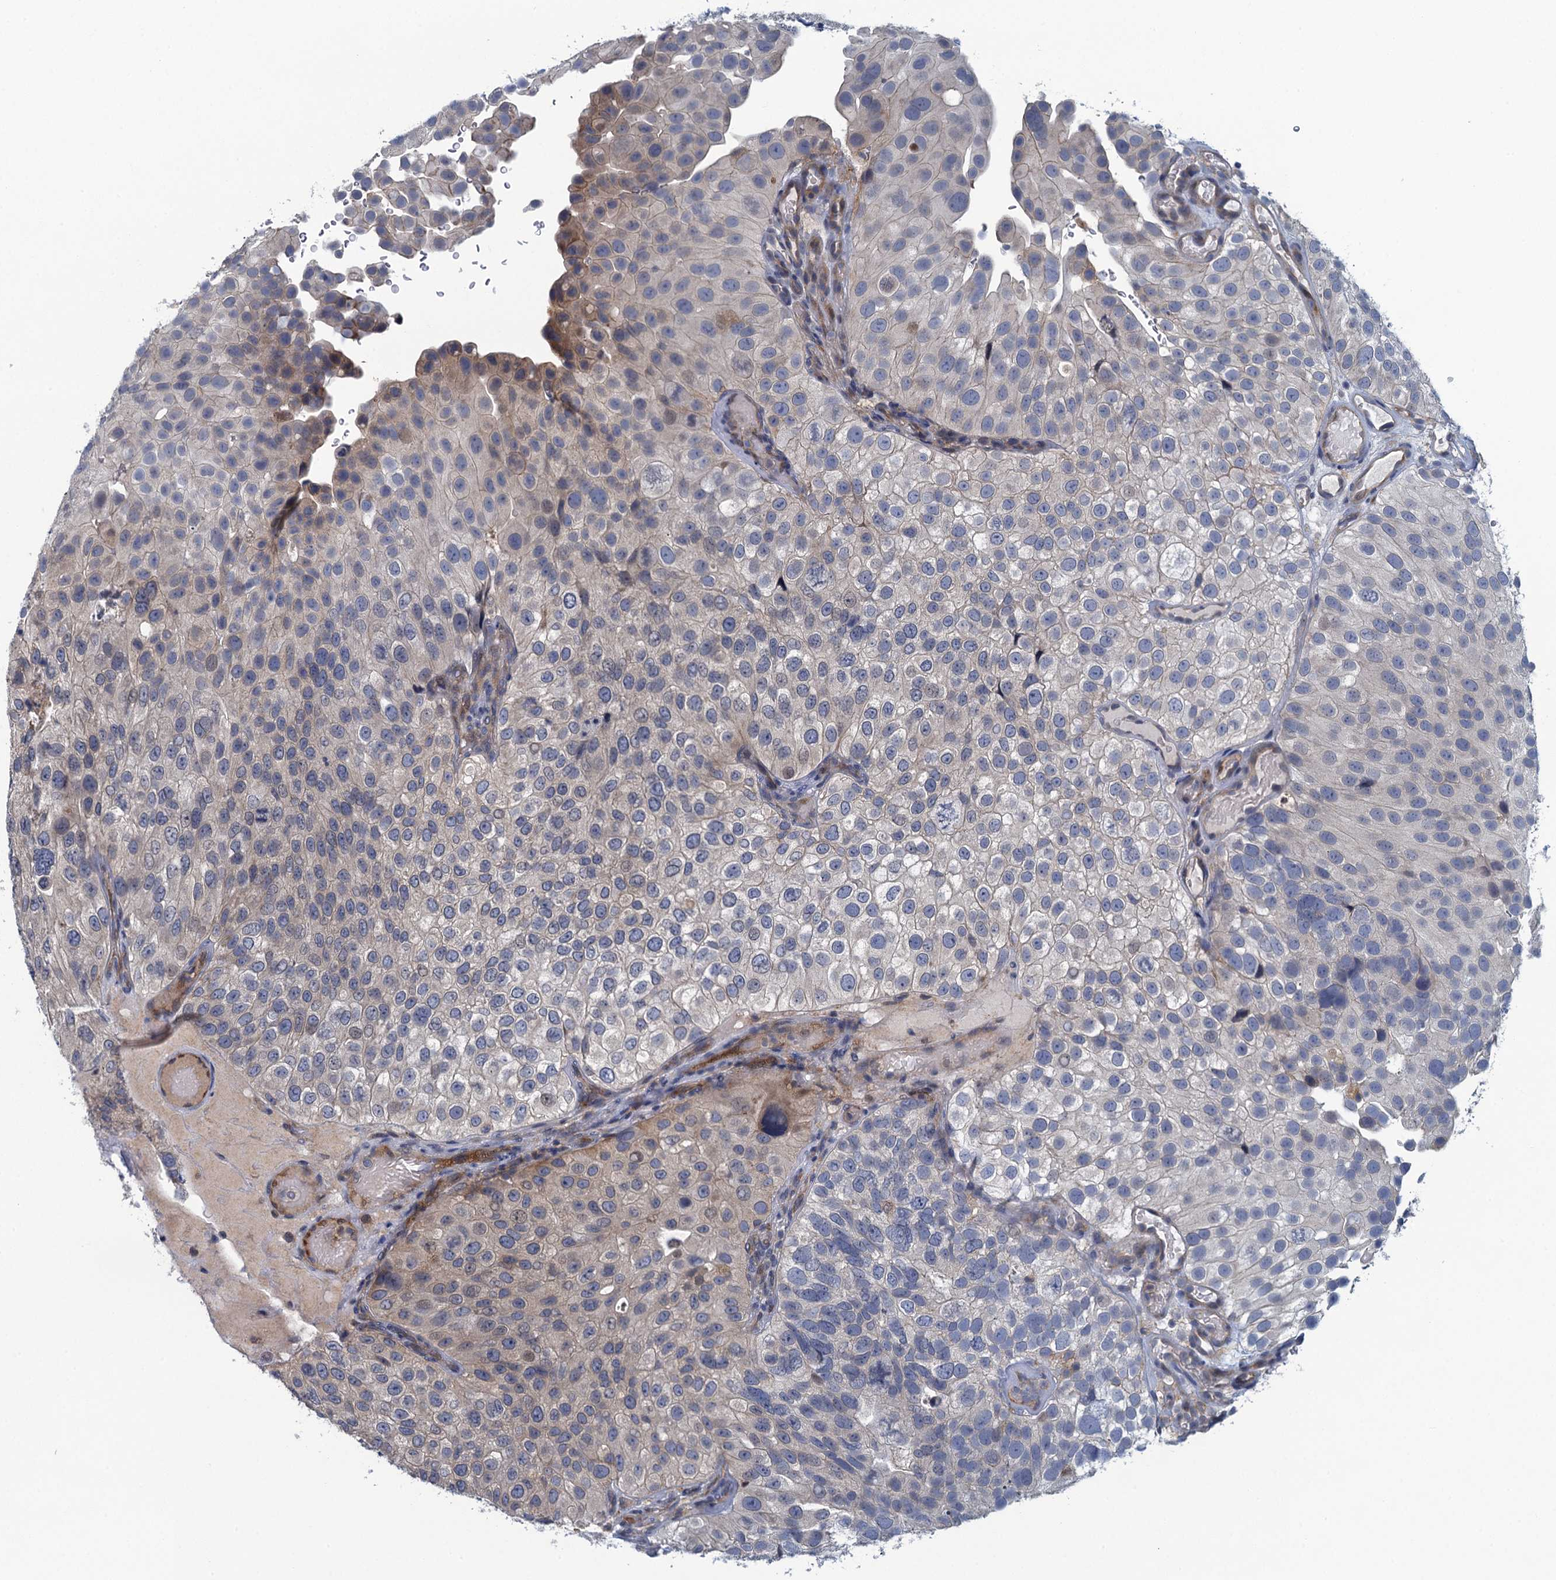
{"staining": {"intensity": "weak", "quantity": "<25%", "location": "cytoplasmic/membranous"}, "tissue": "urothelial cancer", "cell_type": "Tumor cells", "image_type": "cancer", "snomed": [{"axis": "morphology", "description": "Urothelial carcinoma, Low grade"}, {"axis": "topography", "description": "Urinary bladder"}], "caption": "Immunohistochemistry (IHC) image of human urothelial cancer stained for a protein (brown), which exhibits no staining in tumor cells. Nuclei are stained in blue.", "gene": "NCKAP1L", "patient": {"sex": "male", "age": 78}}